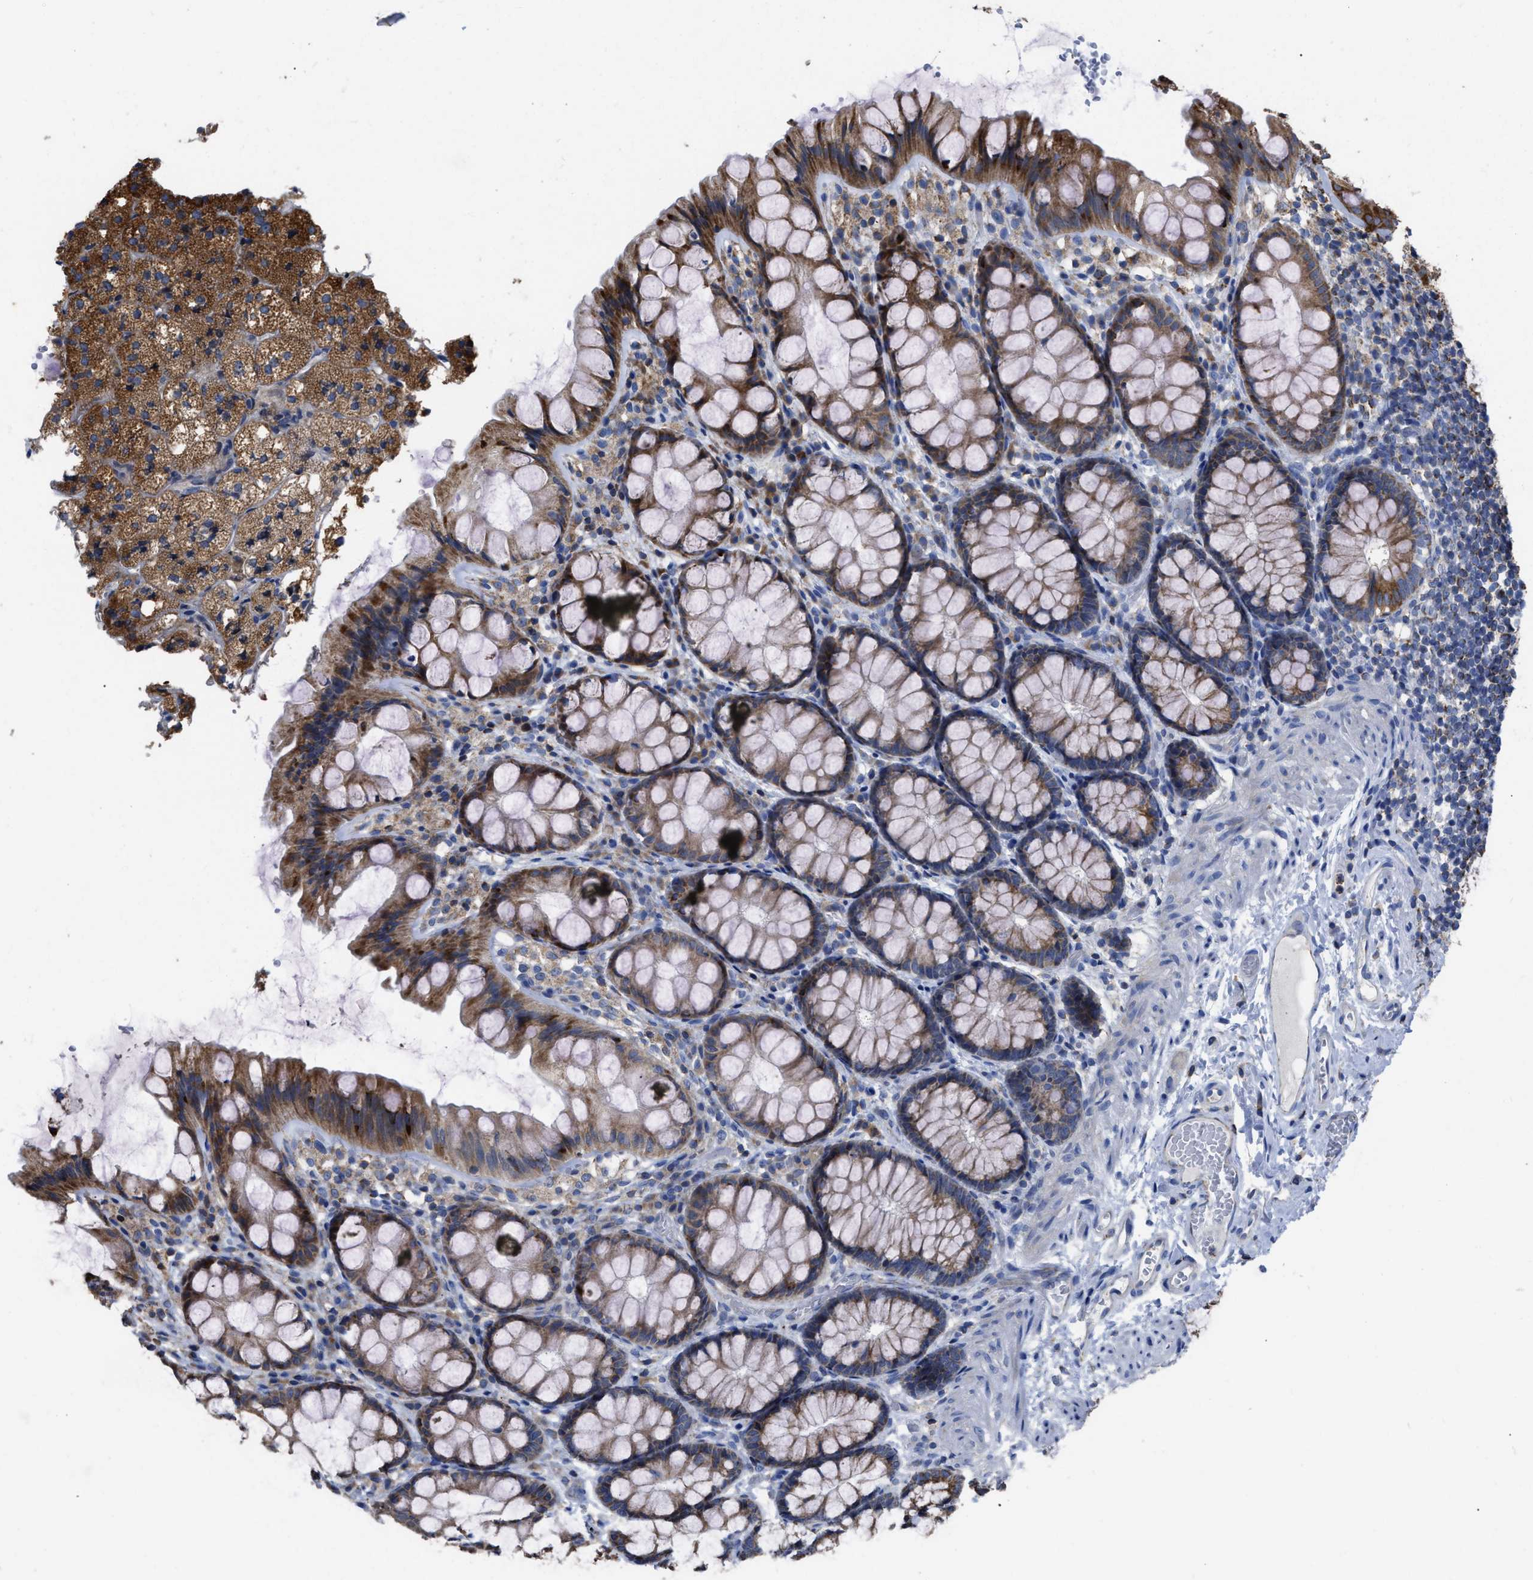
{"staining": {"intensity": "weak", "quantity": ">75%", "location": "cytoplasmic/membranous"}, "tissue": "colon", "cell_type": "Endothelial cells", "image_type": "normal", "snomed": [{"axis": "morphology", "description": "Normal tissue, NOS"}, {"axis": "topography", "description": "Colon"}], "caption": "Unremarkable colon exhibits weak cytoplasmic/membranous positivity in about >75% of endothelial cells, visualized by immunohistochemistry.", "gene": "AK2", "patient": {"sex": "male", "age": 47}}